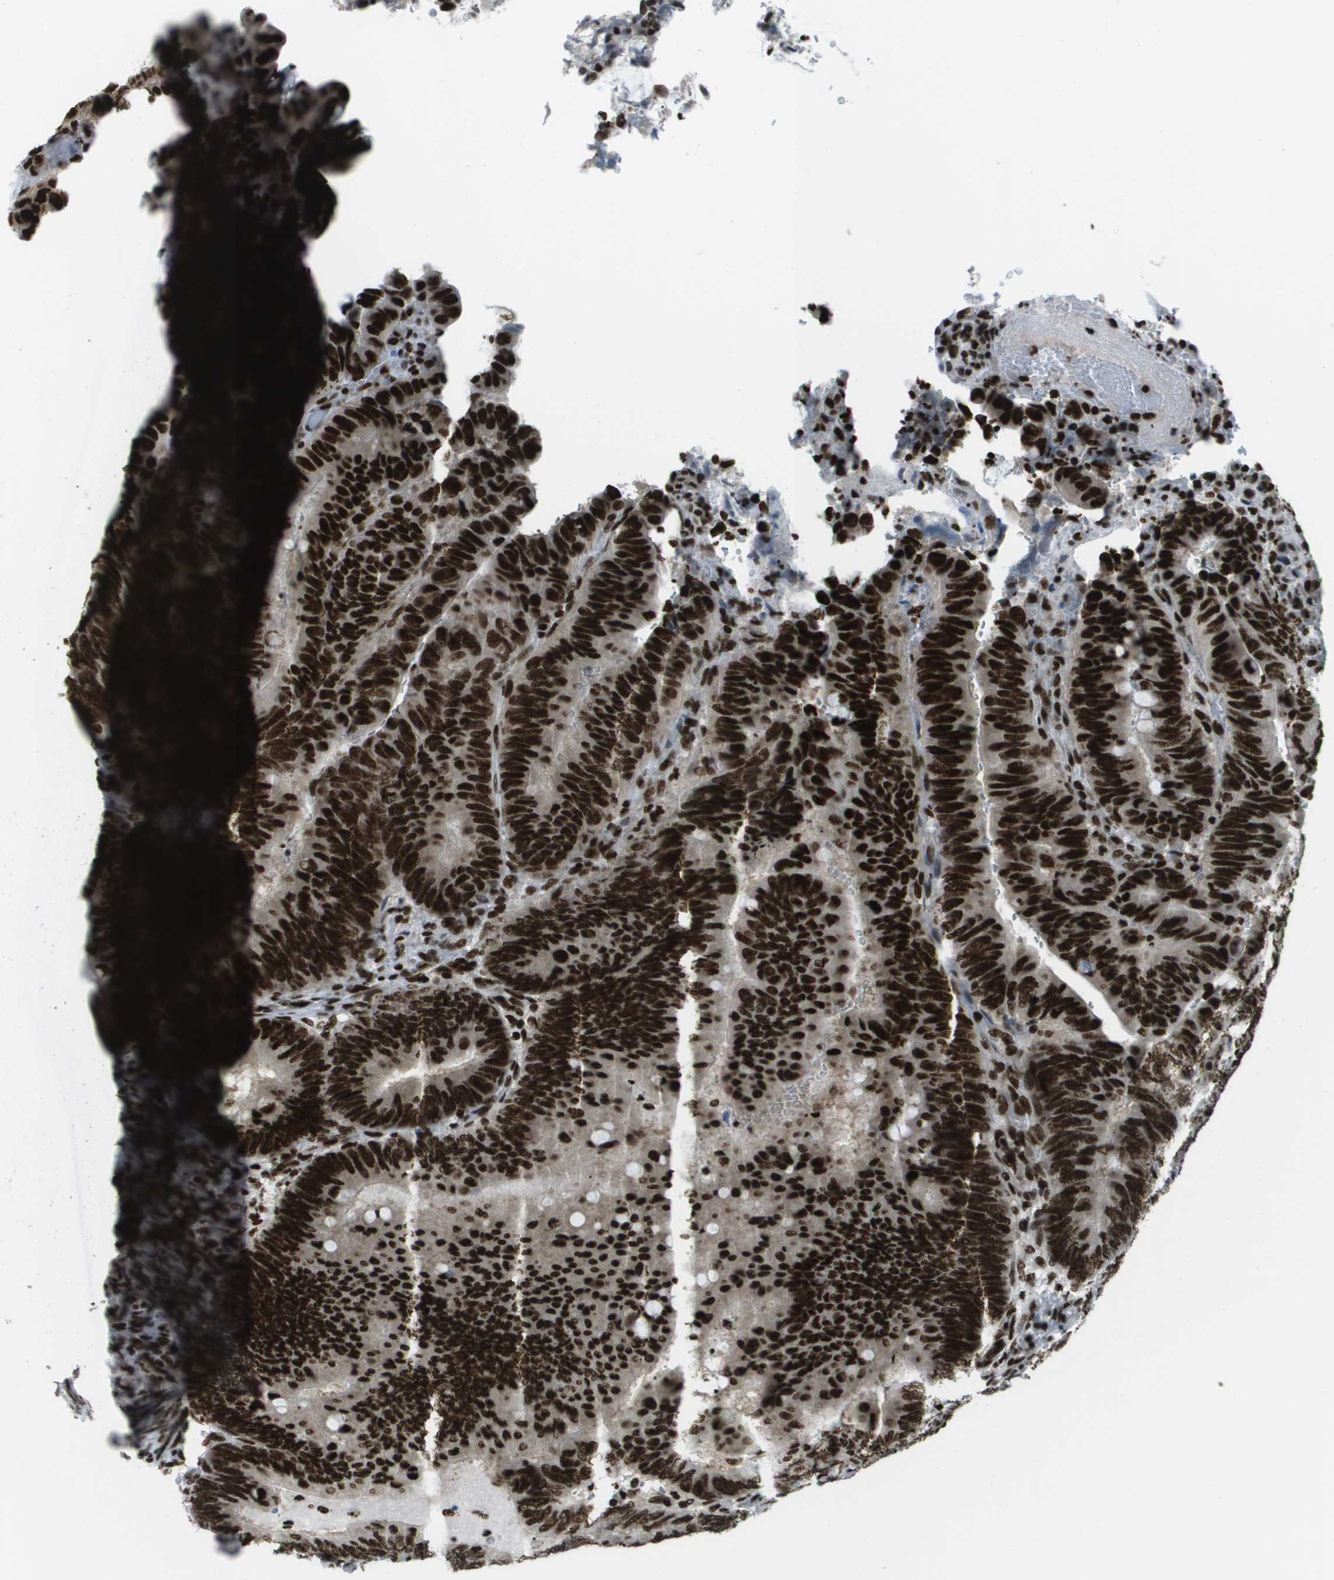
{"staining": {"intensity": "strong", "quantity": ">75%", "location": "nuclear"}, "tissue": "colorectal cancer", "cell_type": "Tumor cells", "image_type": "cancer", "snomed": [{"axis": "morphology", "description": "Normal tissue, NOS"}, {"axis": "morphology", "description": "Adenocarcinoma, NOS"}, {"axis": "topography", "description": "Rectum"}, {"axis": "topography", "description": "Peripheral nerve tissue"}], "caption": "IHC (DAB (3,3'-diaminobenzidine)) staining of colorectal cancer (adenocarcinoma) exhibits strong nuclear protein expression in about >75% of tumor cells.", "gene": "GLYR1", "patient": {"sex": "male", "age": 92}}